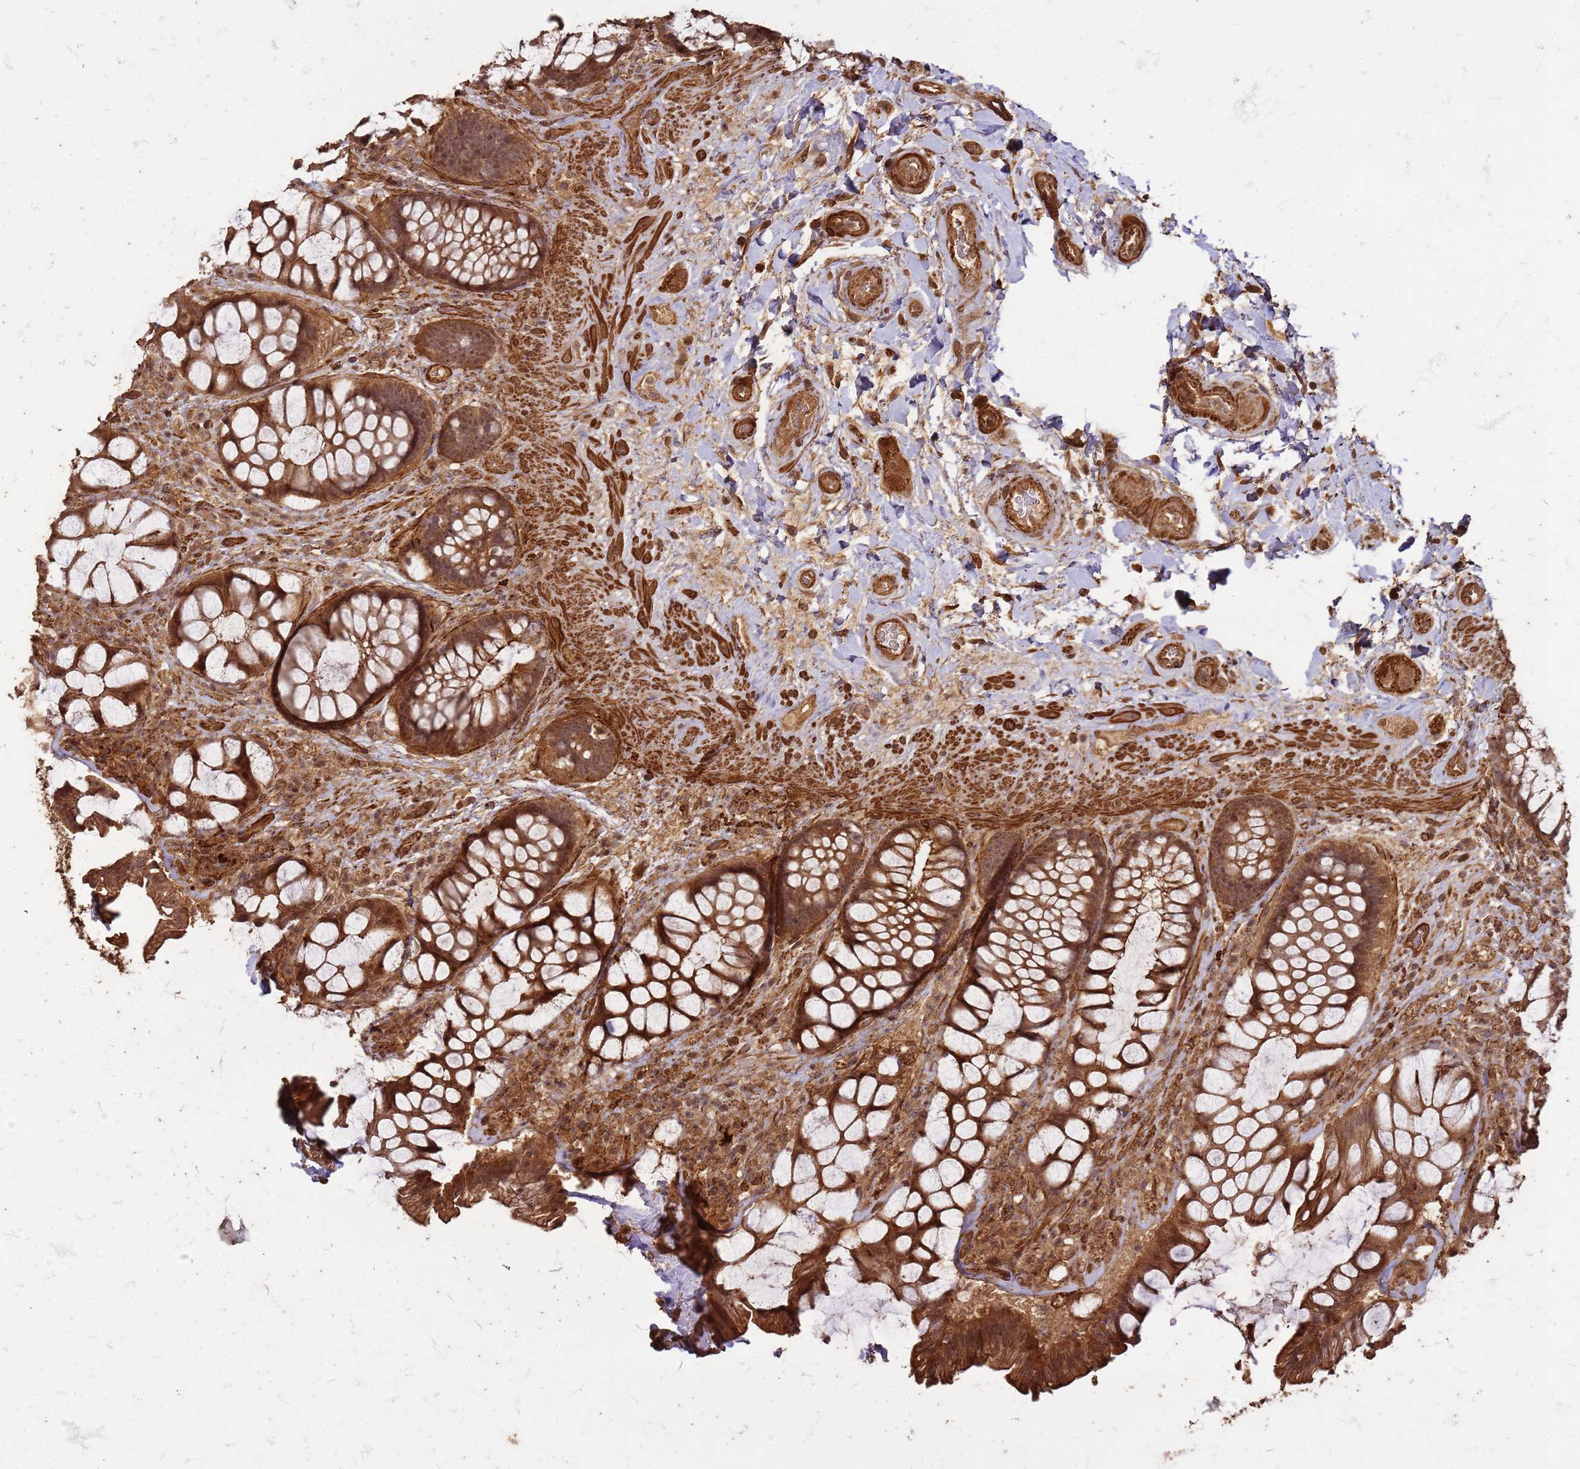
{"staining": {"intensity": "strong", "quantity": ">75%", "location": "cytoplasmic/membranous,nuclear"}, "tissue": "rectum", "cell_type": "Glandular cells", "image_type": "normal", "snomed": [{"axis": "morphology", "description": "Normal tissue, NOS"}, {"axis": "topography", "description": "Rectum"}], "caption": "Strong cytoplasmic/membranous,nuclear expression for a protein is identified in about >75% of glandular cells of normal rectum using immunohistochemistry (IHC).", "gene": "KIF26A", "patient": {"sex": "female", "age": 58}}